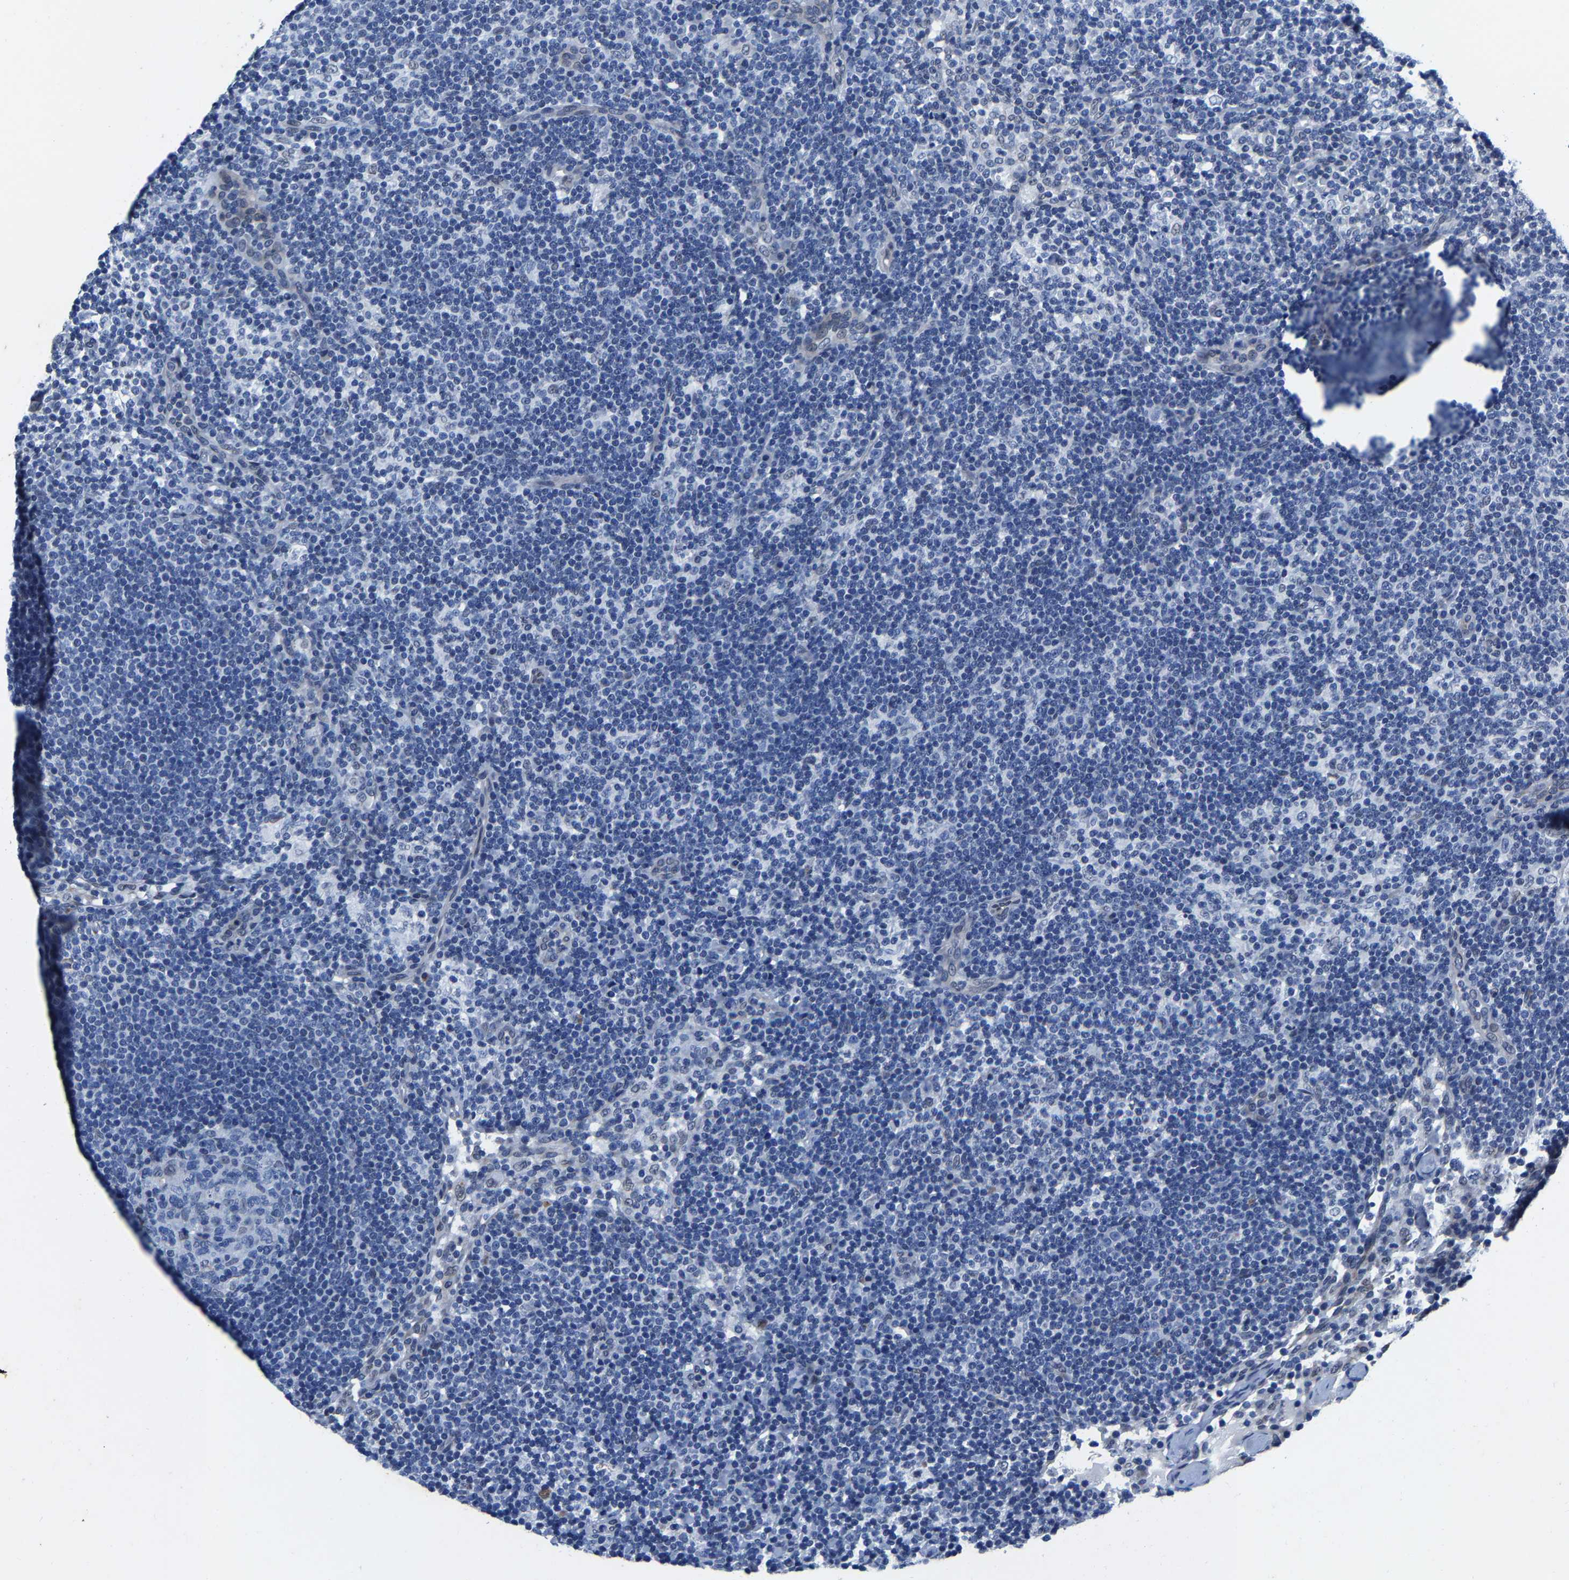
{"staining": {"intensity": "negative", "quantity": "none", "location": "none"}, "tissue": "lymph node", "cell_type": "Germinal center cells", "image_type": "normal", "snomed": [{"axis": "morphology", "description": "Normal tissue, NOS"}, {"axis": "morphology", "description": "Carcinoid, malignant, NOS"}, {"axis": "topography", "description": "Lymph node"}], "caption": "An image of lymph node stained for a protein reveals no brown staining in germinal center cells. (DAB immunohistochemistry, high magnification).", "gene": "UBN2", "patient": {"sex": "male", "age": 47}}